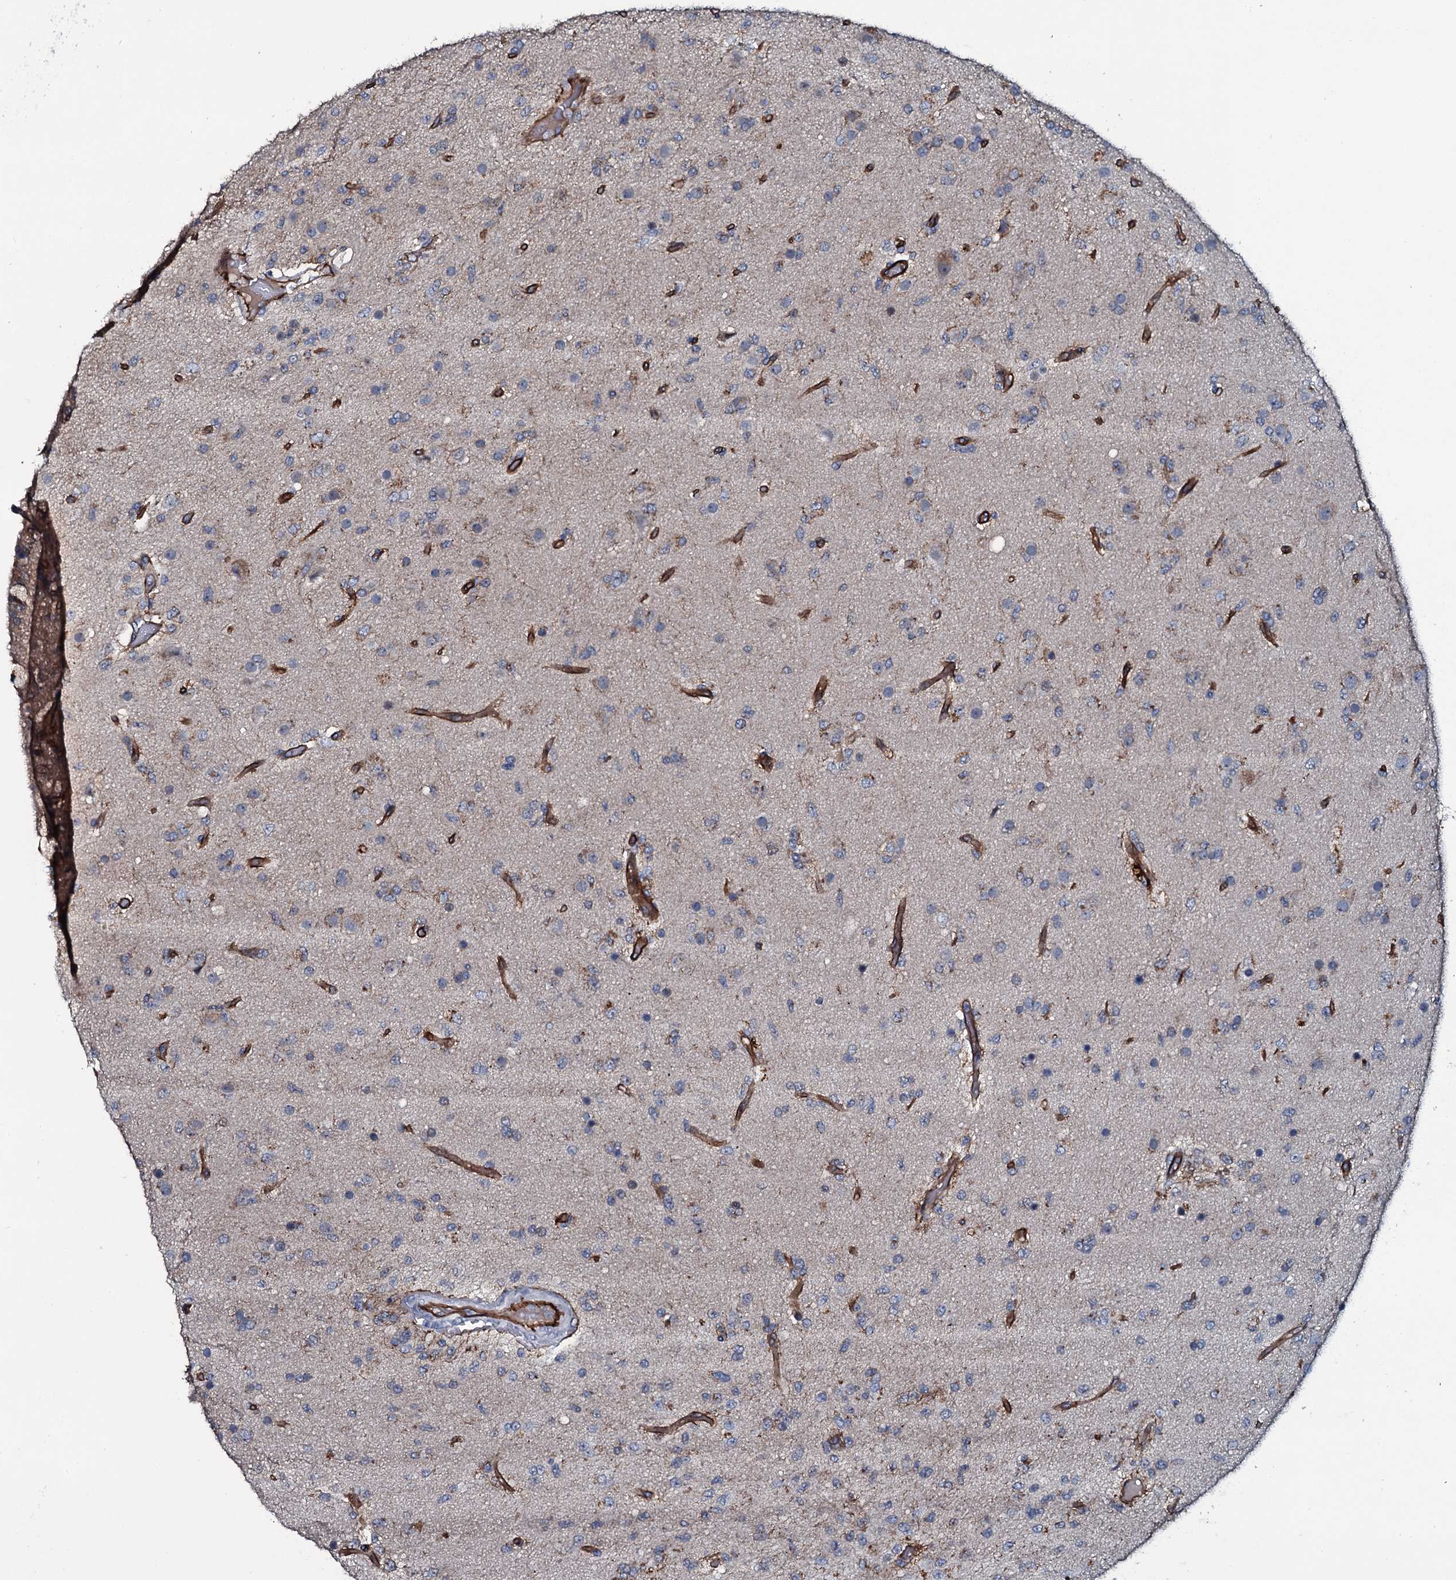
{"staining": {"intensity": "weak", "quantity": "25%-75%", "location": "cytoplasmic/membranous"}, "tissue": "glioma", "cell_type": "Tumor cells", "image_type": "cancer", "snomed": [{"axis": "morphology", "description": "Glioma, malignant, High grade"}, {"axis": "topography", "description": "Brain"}], "caption": "Immunohistochemistry image of neoplastic tissue: glioma stained using immunohistochemistry displays low levels of weak protein expression localized specifically in the cytoplasmic/membranous of tumor cells, appearing as a cytoplasmic/membranous brown color.", "gene": "CLEC14A", "patient": {"sex": "female", "age": 74}}